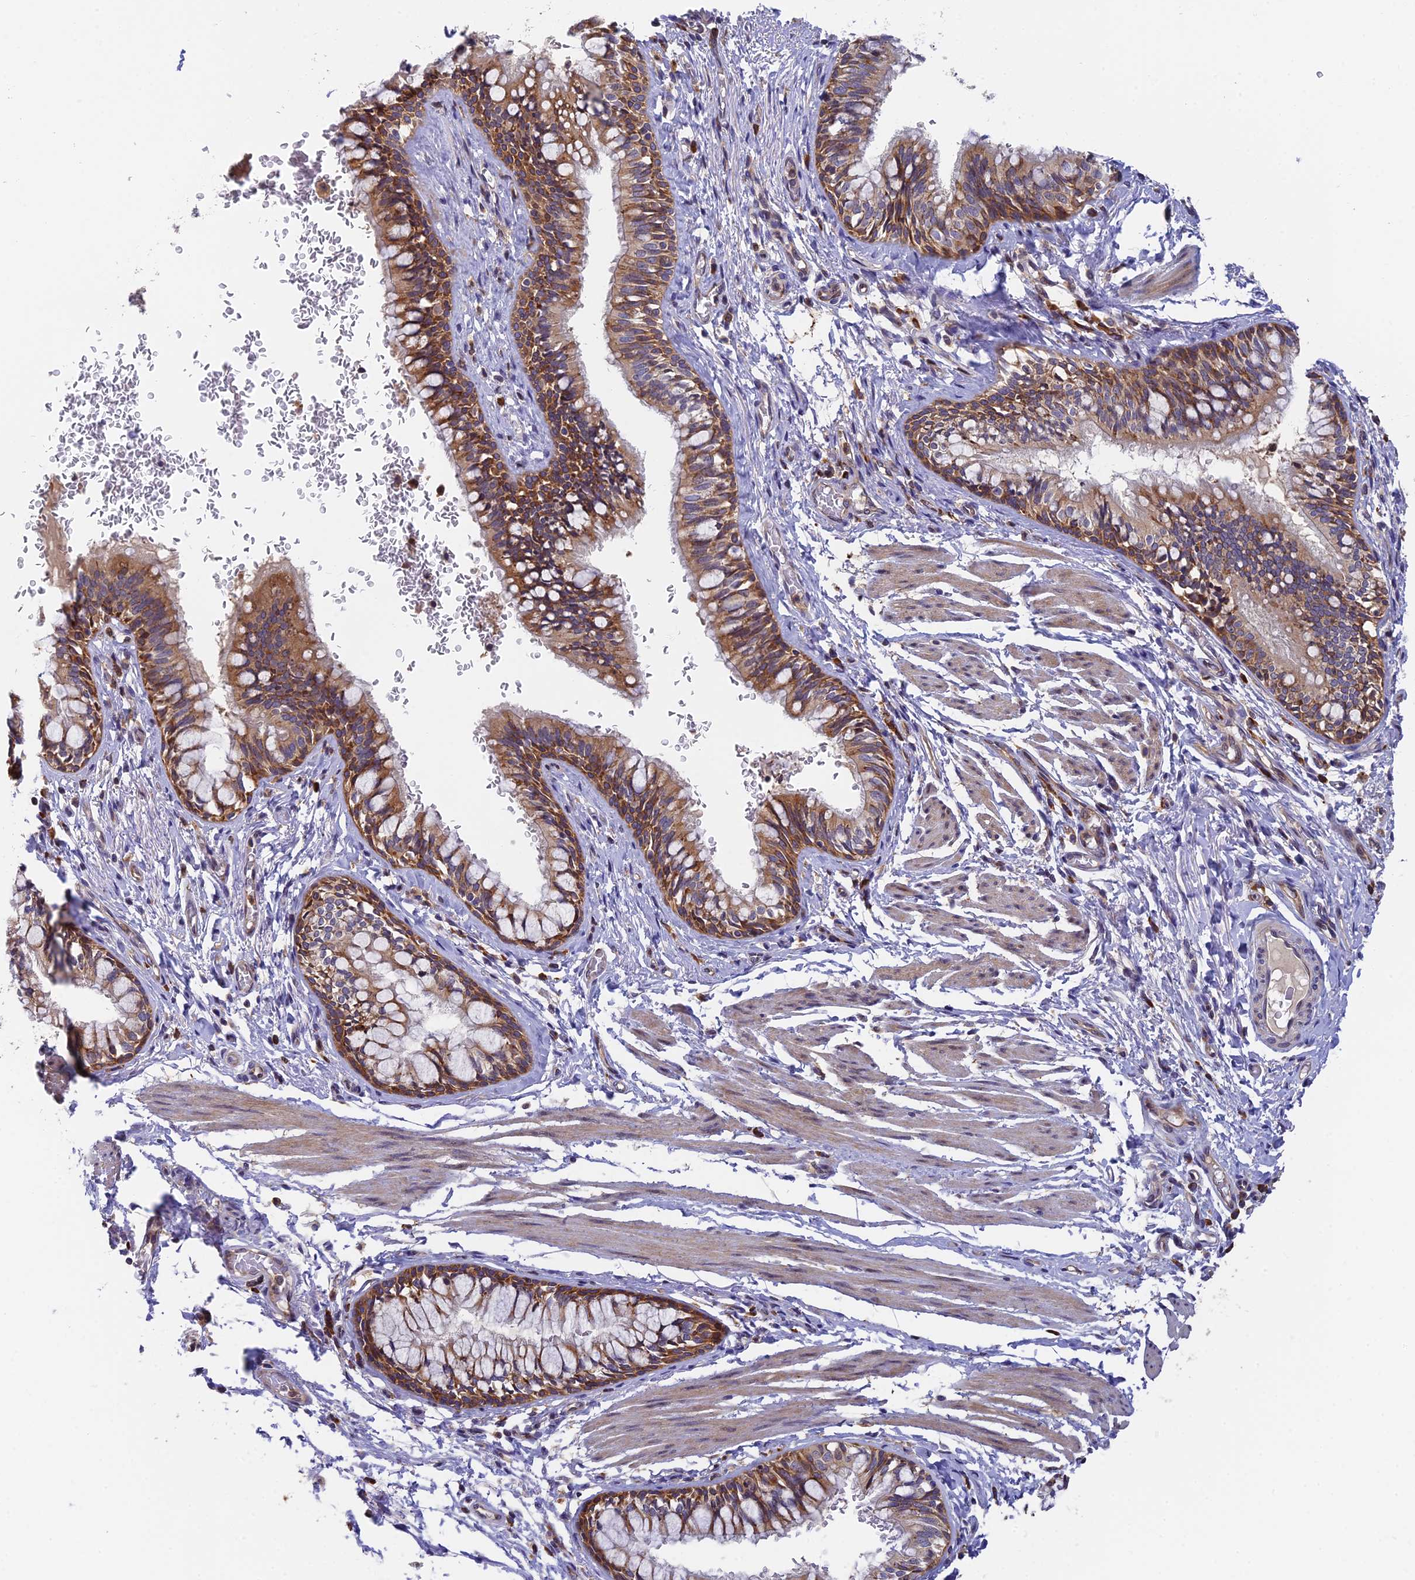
{"staining": {"intensity": "moderate", "quantity": ">75%", "location": "cytoplasmic/membranous"}, "tissue": "bronchus", "cell_type": "Respiratory epithelial cells", "image_type": "normal", "snomed": [{"axis": "morphology", "description": "Normal tissue, NOS"}, {"axis": "topography", "description": "Cartilage tissue"}, {"axis": "topography", "description": "Bronchus"}], "caption": "Bronchus stained with a brown dye shows moderate cytoplasmic/membranous positive expression in about >75% of respiratory epithelial cells.", "gene": "IPO5", "patient": {"sex": "female", "age": 36}}